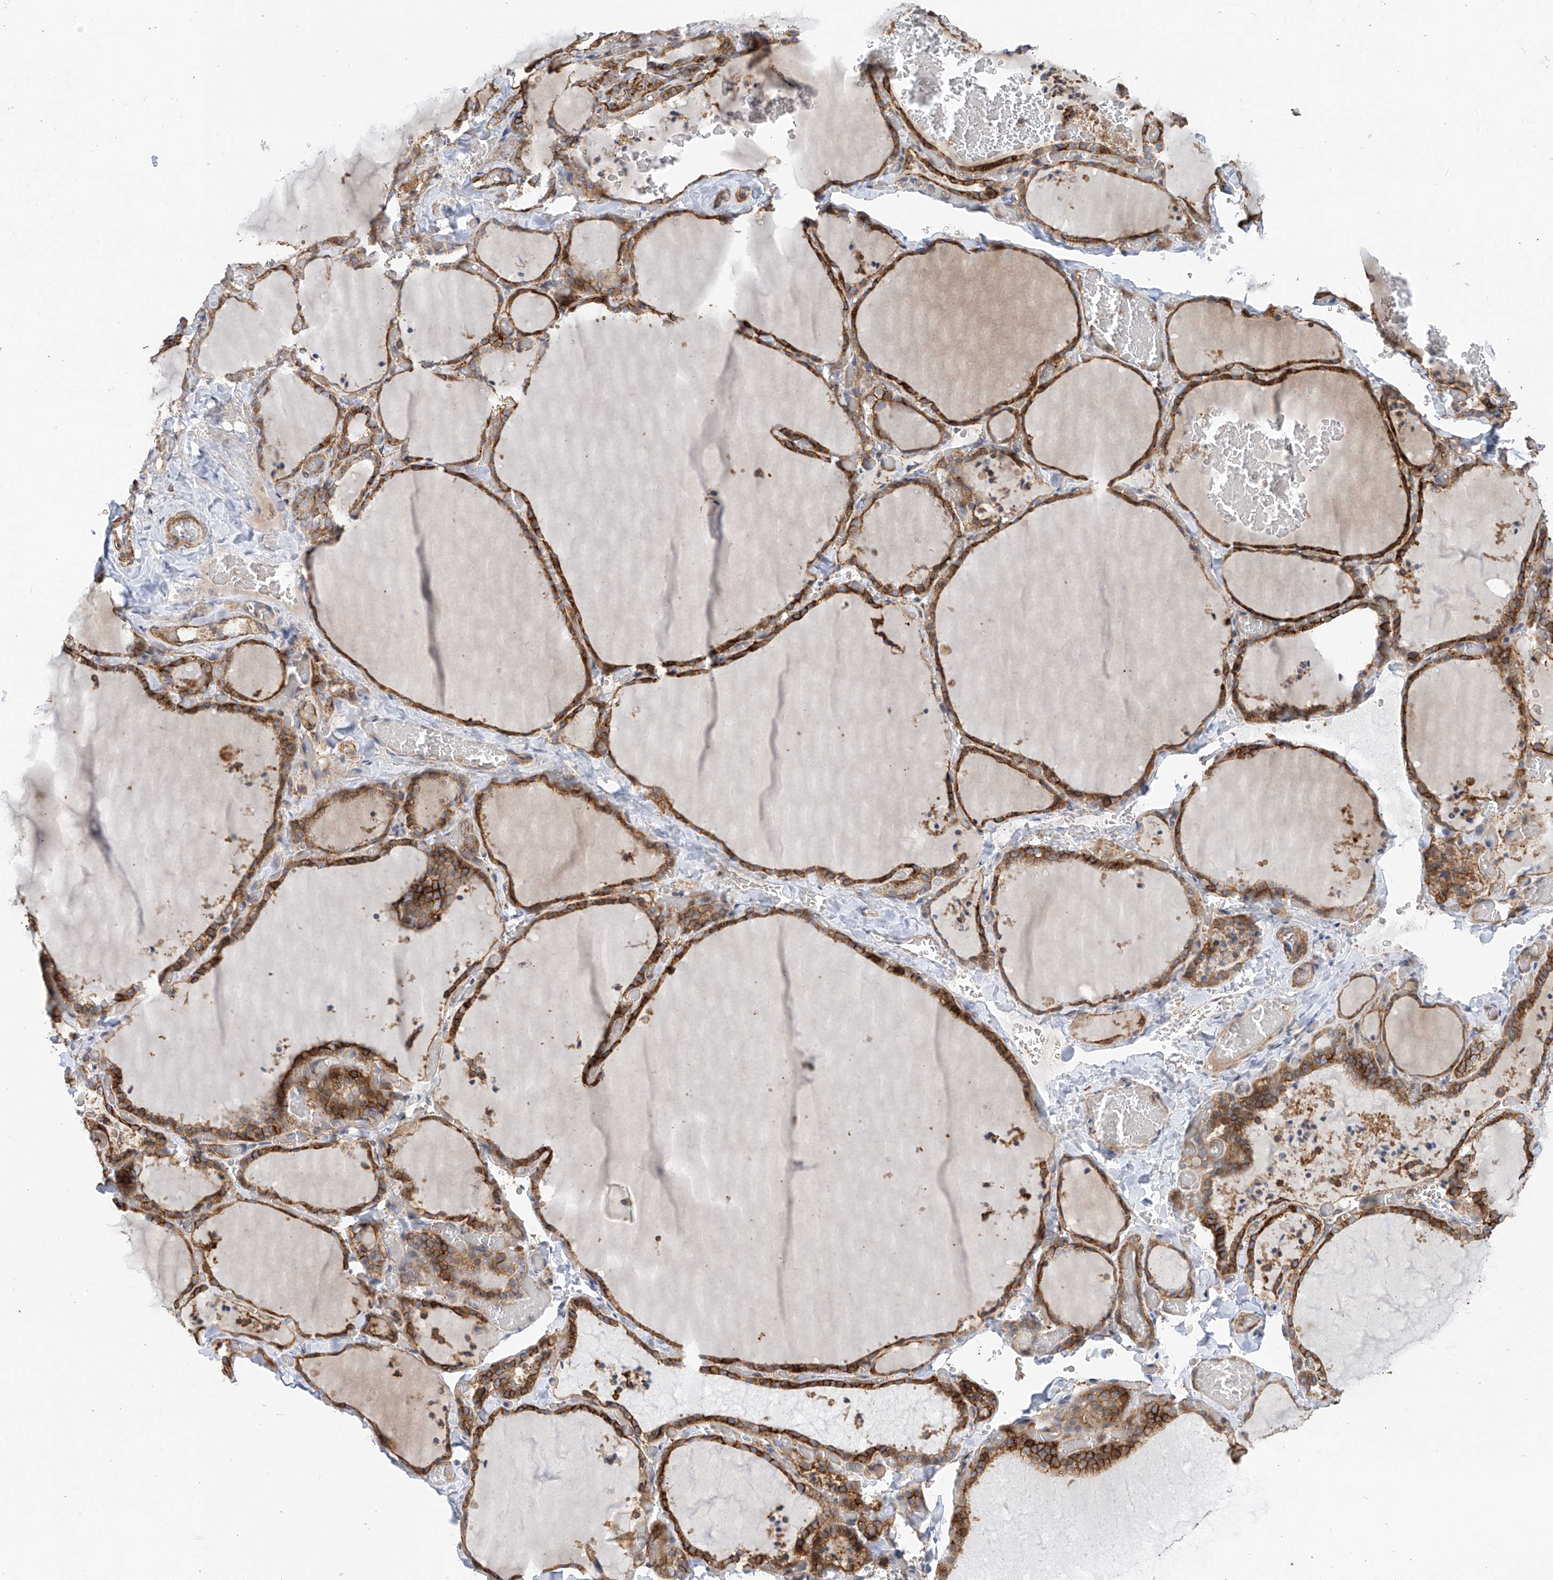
{"staining": {"intensity": "moderate", "quantity": ">75%", "location": "cytoplasmic/membranous"}, "tissue": "thyroid gland", "cell_type": "Glandular cells", "image_type": "normal", "snomed": [{"axis": "morphology", "description": "Normal tissue, NOS"}, {"axis": "topography", "description": "Thyroid gland"}], "caption": "High-power microscopy captured an immunohistochemistry (IHC) image of unremarkable thyroid gland, revealing moderate cytoplasmic/membranous expression in about >75% of glandular cells. The protein is shown in brown color, while the nuclei are stained blue.", "gene": "SLC43A3", "patient": {"sex": "female", "age": 22}}